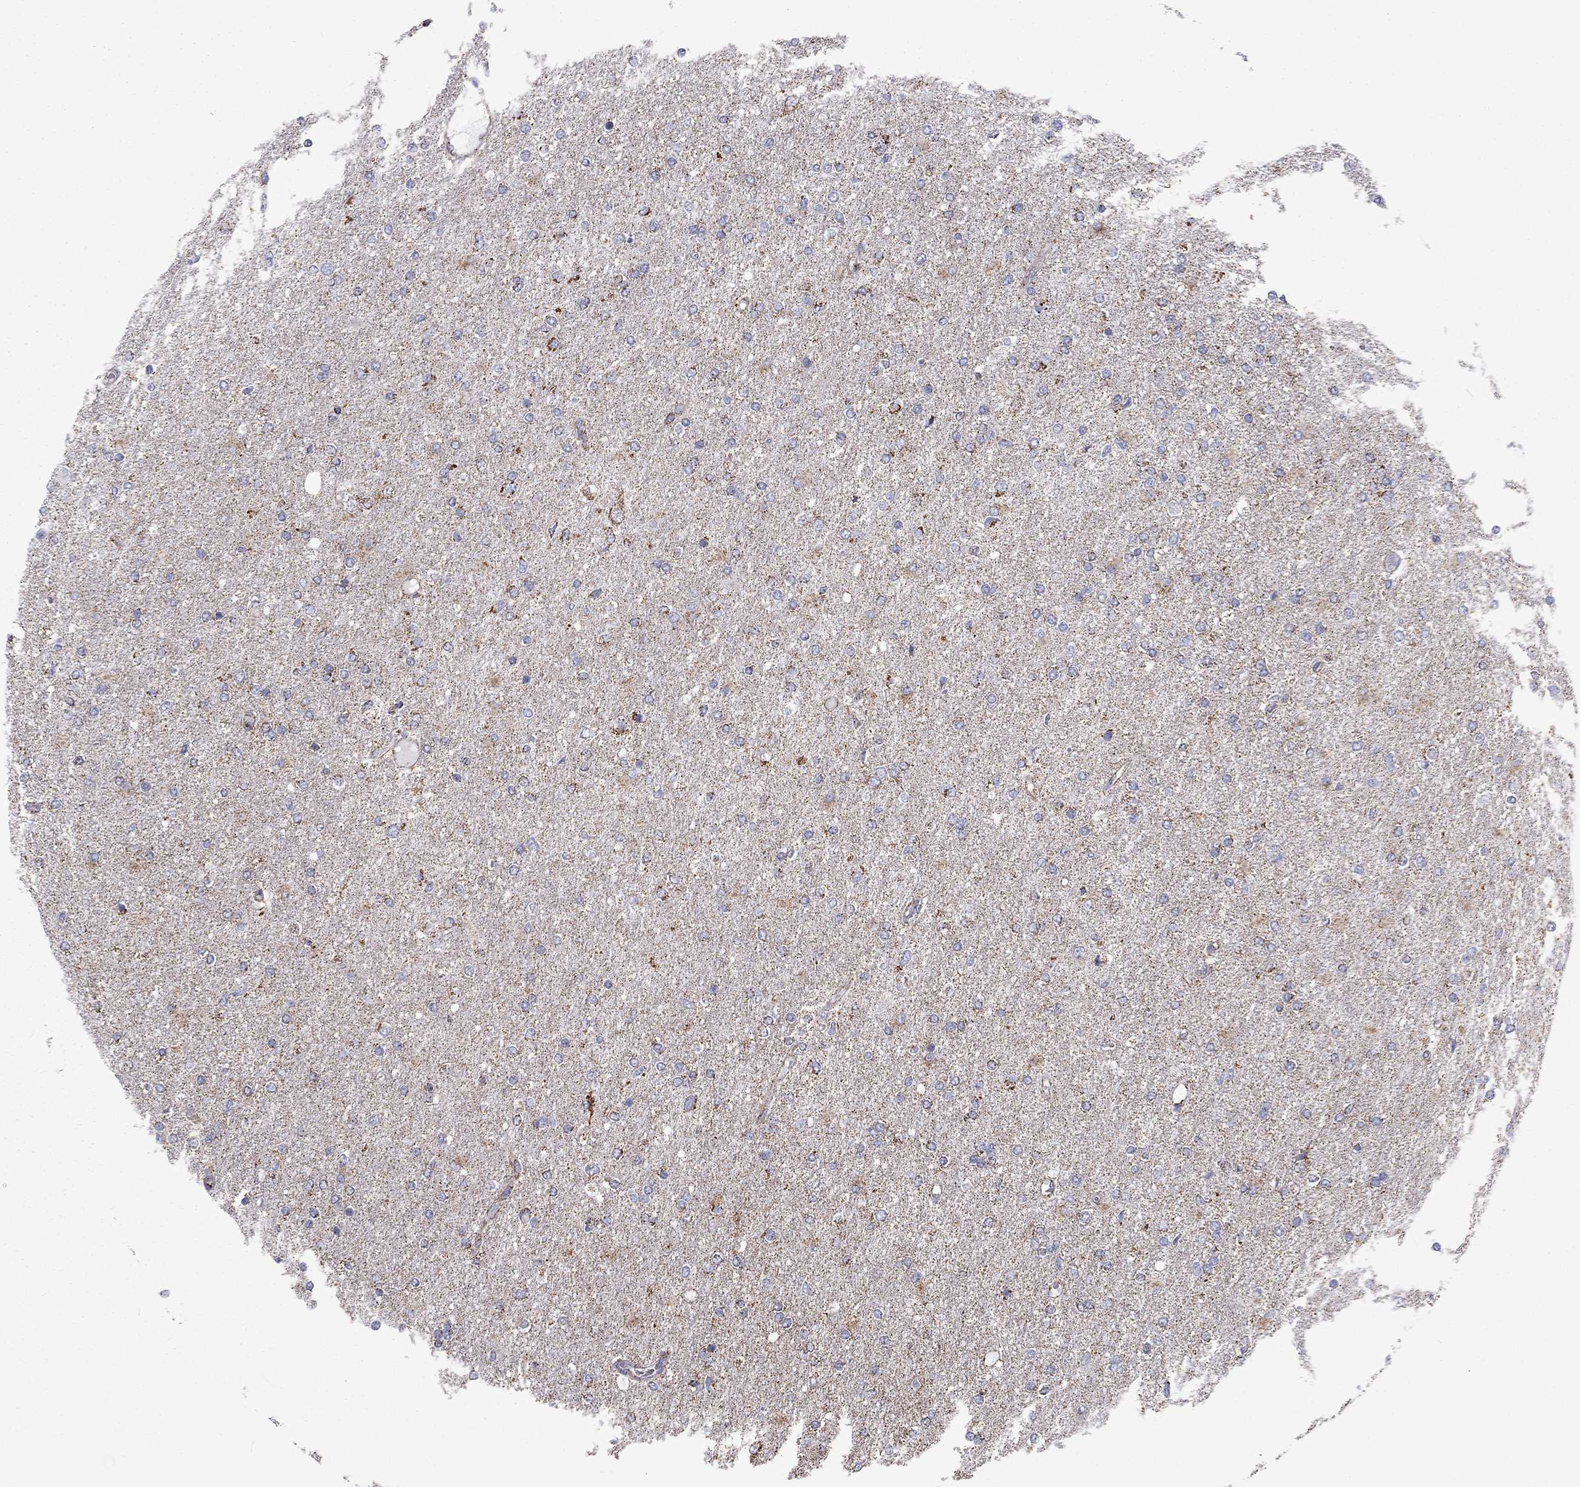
{"staining": {"intensity": "moderate", "quantity": "<25%", "location": "cytoplasmic/membranous"}, "tissue": "glioma", "cell_type": "Tumor cells", "image_type": "cancer", "snomed": [{"axis": "morphology", "description": "Glioma, malignant, High grade"}, {"axis": "topography", "description": "Cerebral cortex"}], "caption": "About <25% of tumor cells in human malignant high-grade glioma demonstrate moderate cytoplasmic/membranous protein staining as visualized by brown immunohistochemical staining.", "gene": "NDUFV1", "patient": {"sex": "male", "age": 70}}